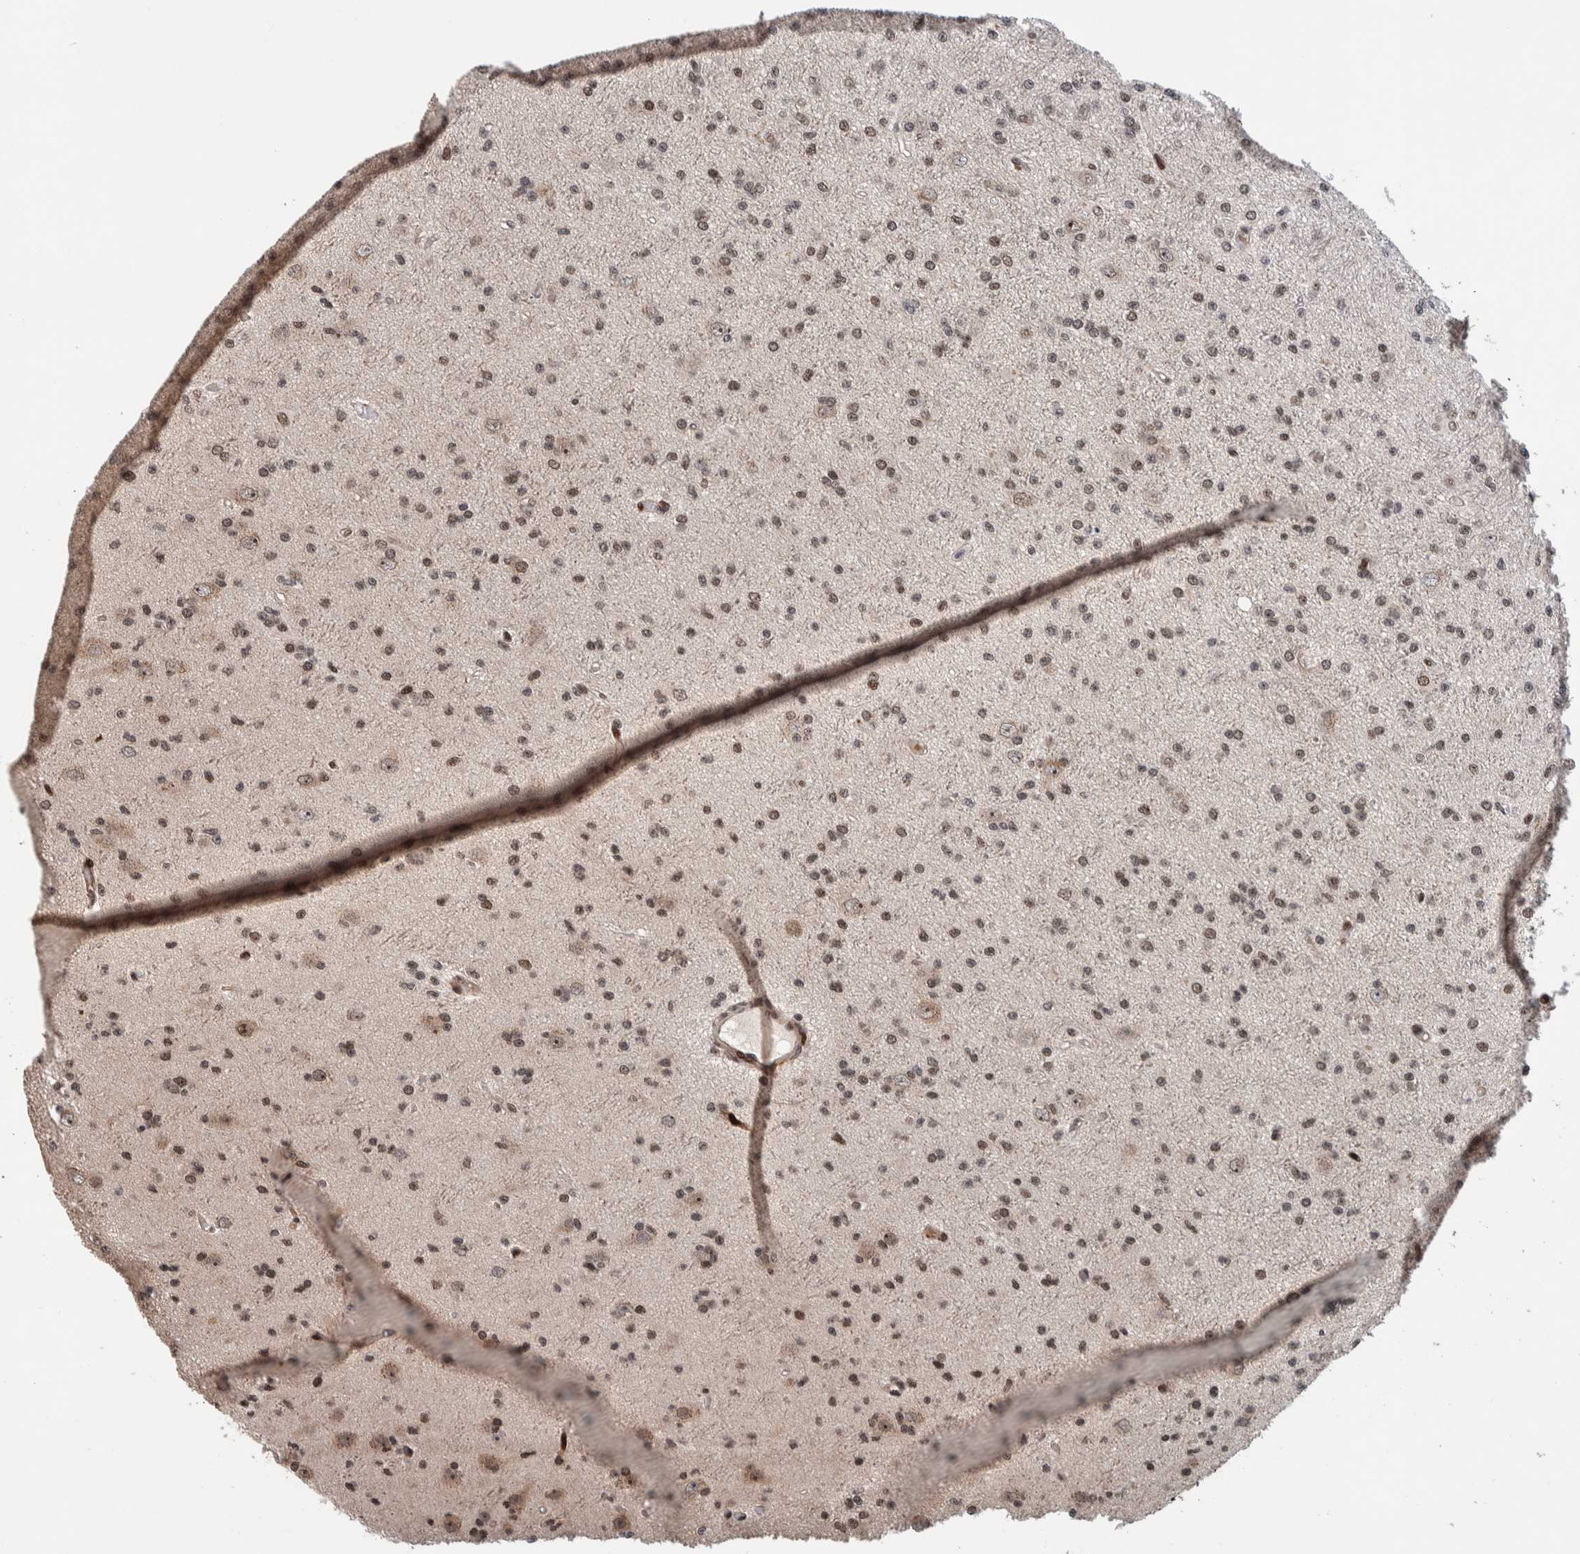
{"staining": {"intensity": "weak", "quantity": ">75%", "location": "nuclear"}, "tissue": "glioma", "cell_type": "Tumor cells", "image_type": "cancer", "snomed": [{"axis": "morphology", "description": "Glioma, malignant, Low grade"}, {"axis": "topography", "description": "Brain"}], "caption": "Weak nuclear protein staining is appreciated in about >75% of tumor cells in glioma.", "gene": "CHD4", "patient": {"sex": "female", "age": 22}}